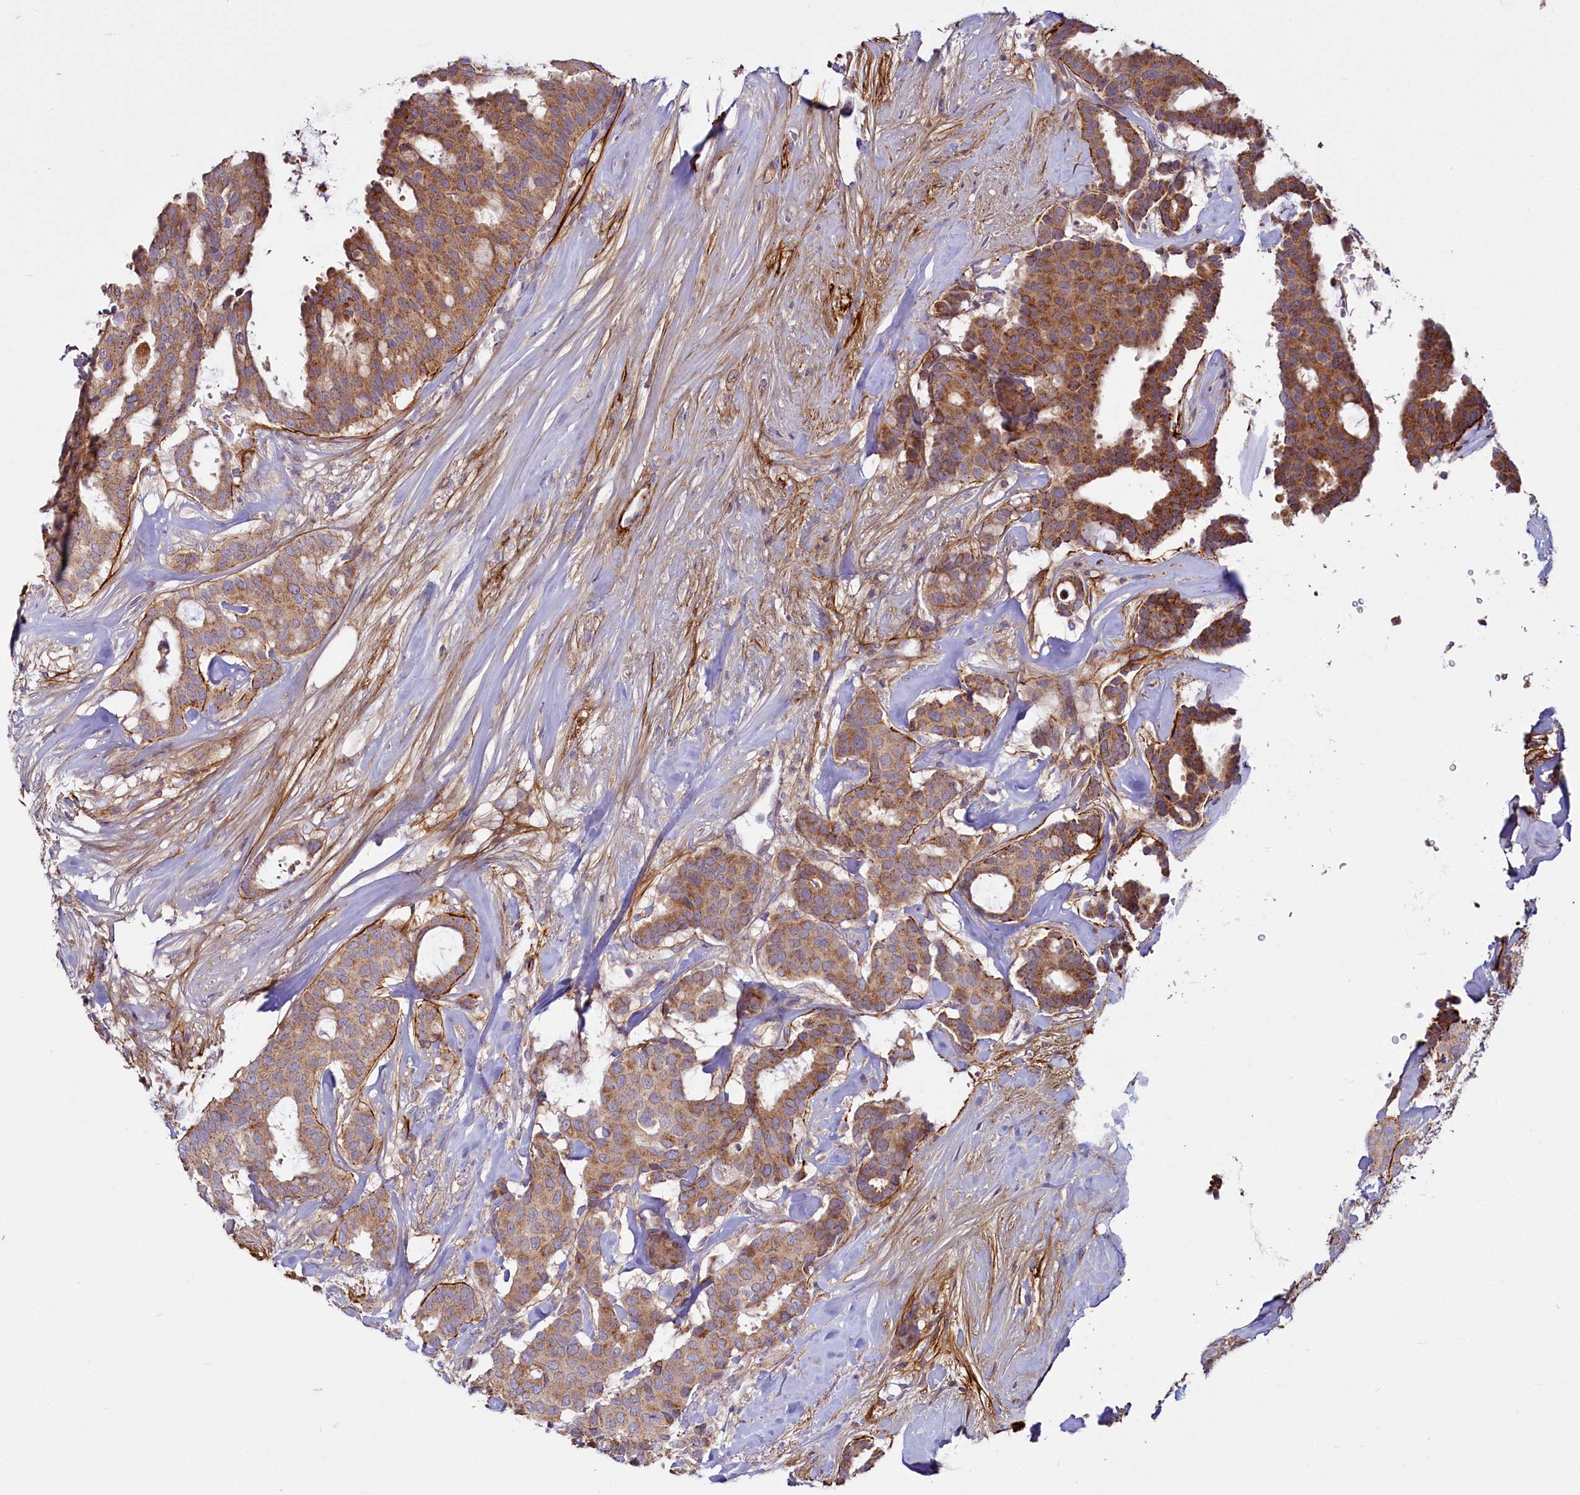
{"staining": {"intensity": "moderate", "quantity": ">75%", "location": "cytoplasmic/membranous"}, "tissue": "breast cancer", "cell_type": "Tumor cells", "image_type": "cancer", "snomed": [{"axis": "morphology", "description": "Duct carcinoma"}, {"axis": "topography", "description": "Breast"}], "caption": "Immunohistochemistry (IHC) staining of breast cancer, which displays medium levels of moderate cytoplasmic/membranous staining in about >75% of tumor cells indicating moderate cytoplasmic/membranous protein expression. The staining was performed using DAB (brown) for protein detection and nuclei were counterstained in hematoxylin (blue).", "gene": "ADCY2", "patient": {"sex": "female", "age": 75}}